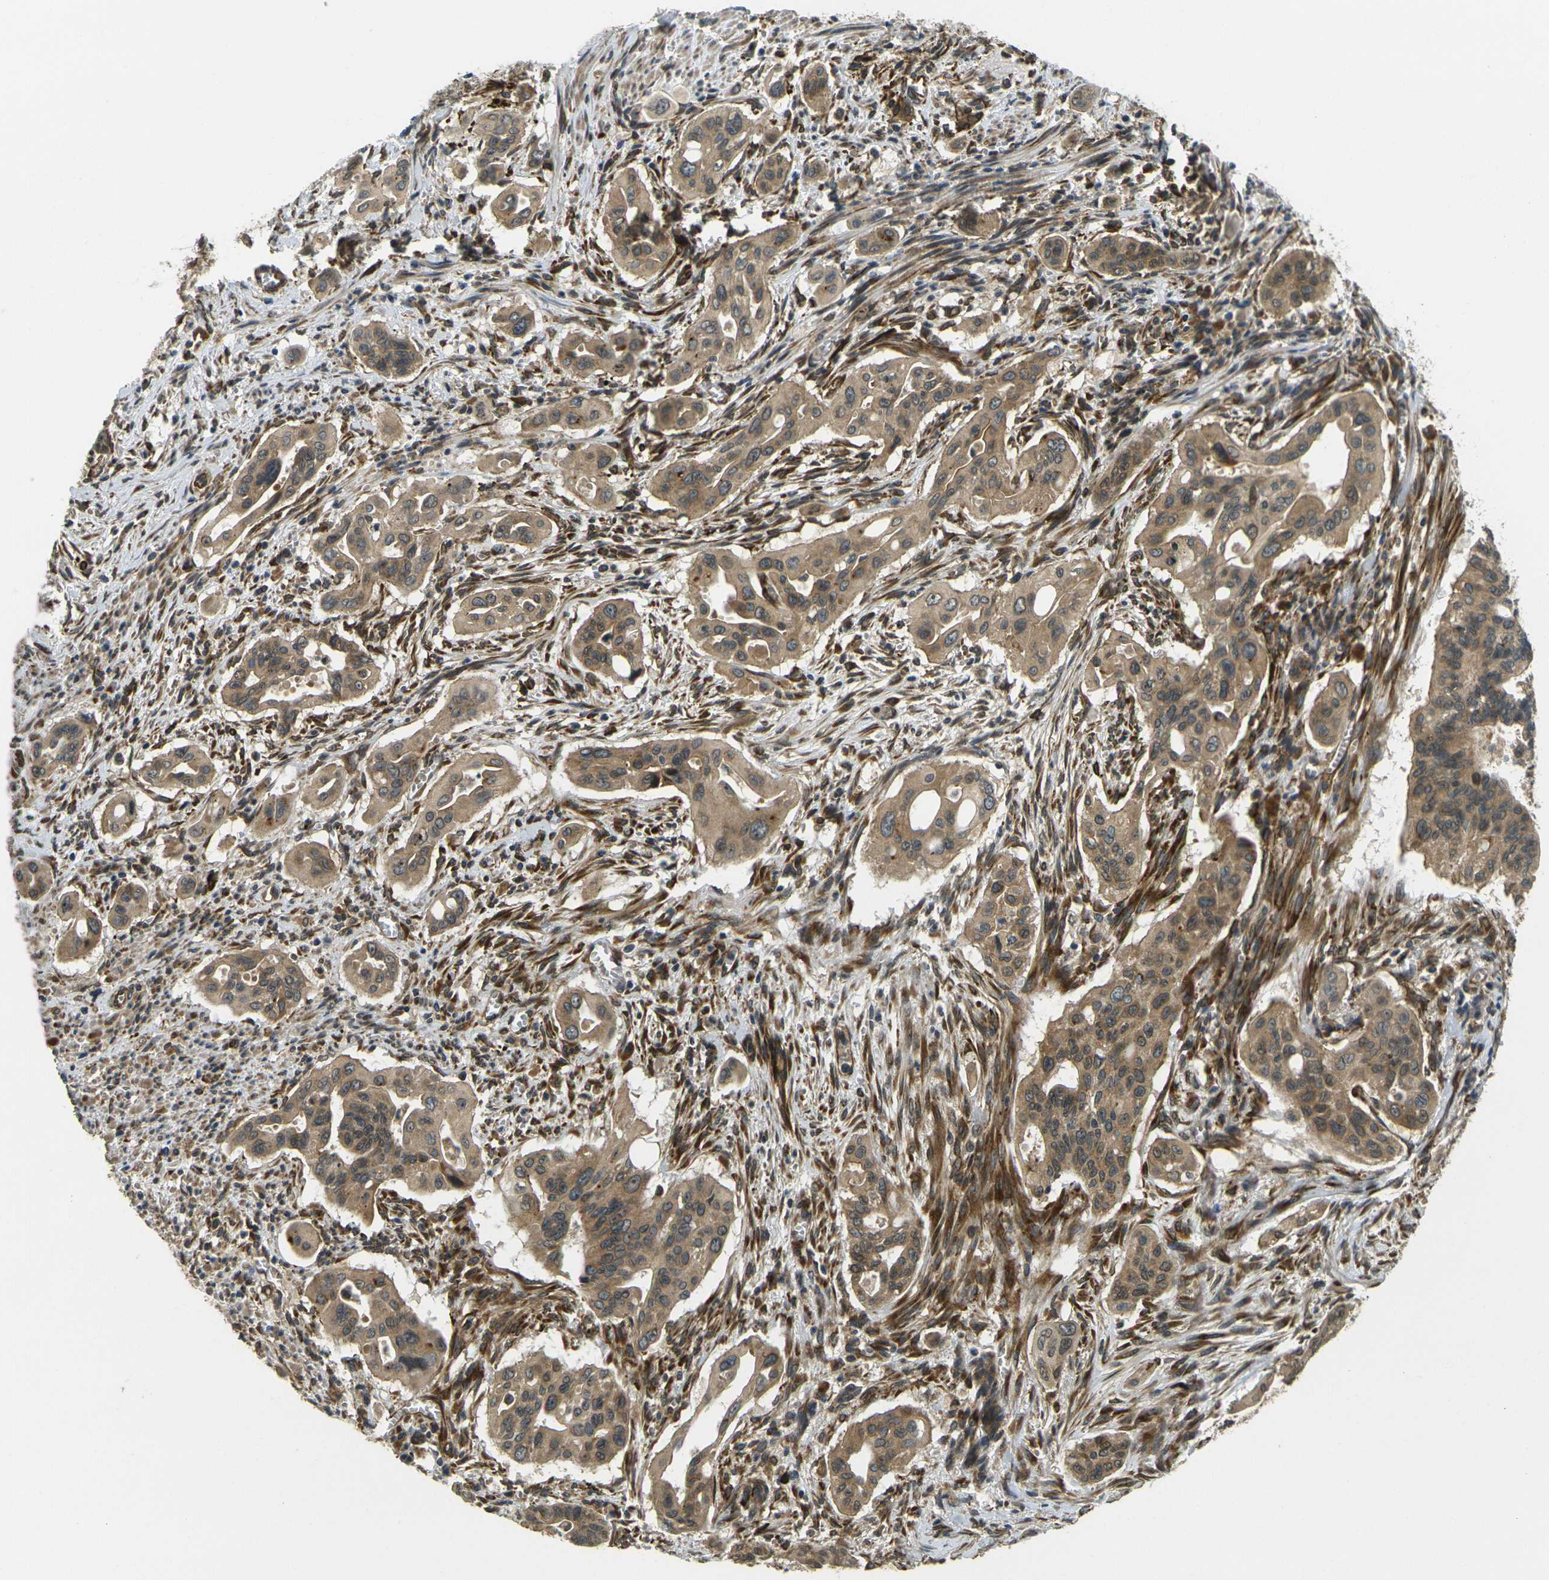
{"staining": {"intensity": "moderate", "quantity": ">75%", "location": "cytoplasmic/membranous"}, "tissue": "pancreatic cancer", "cell_type": "Tumor cells", "image_type": "cancer", "snomed": [{"axis": "morphology", "description": "Adenocarcinoma, NOS"}, {"axis": "topography", "description": "Pancreas"}], "caption": "The micrograph displays a brown stain indicating the presence of a protein in the cytoplasmic/membranous of tumor cells in pancreatic cancer.", "gene": "FUT11", "patient": {"sex": "male", "age": 77}}